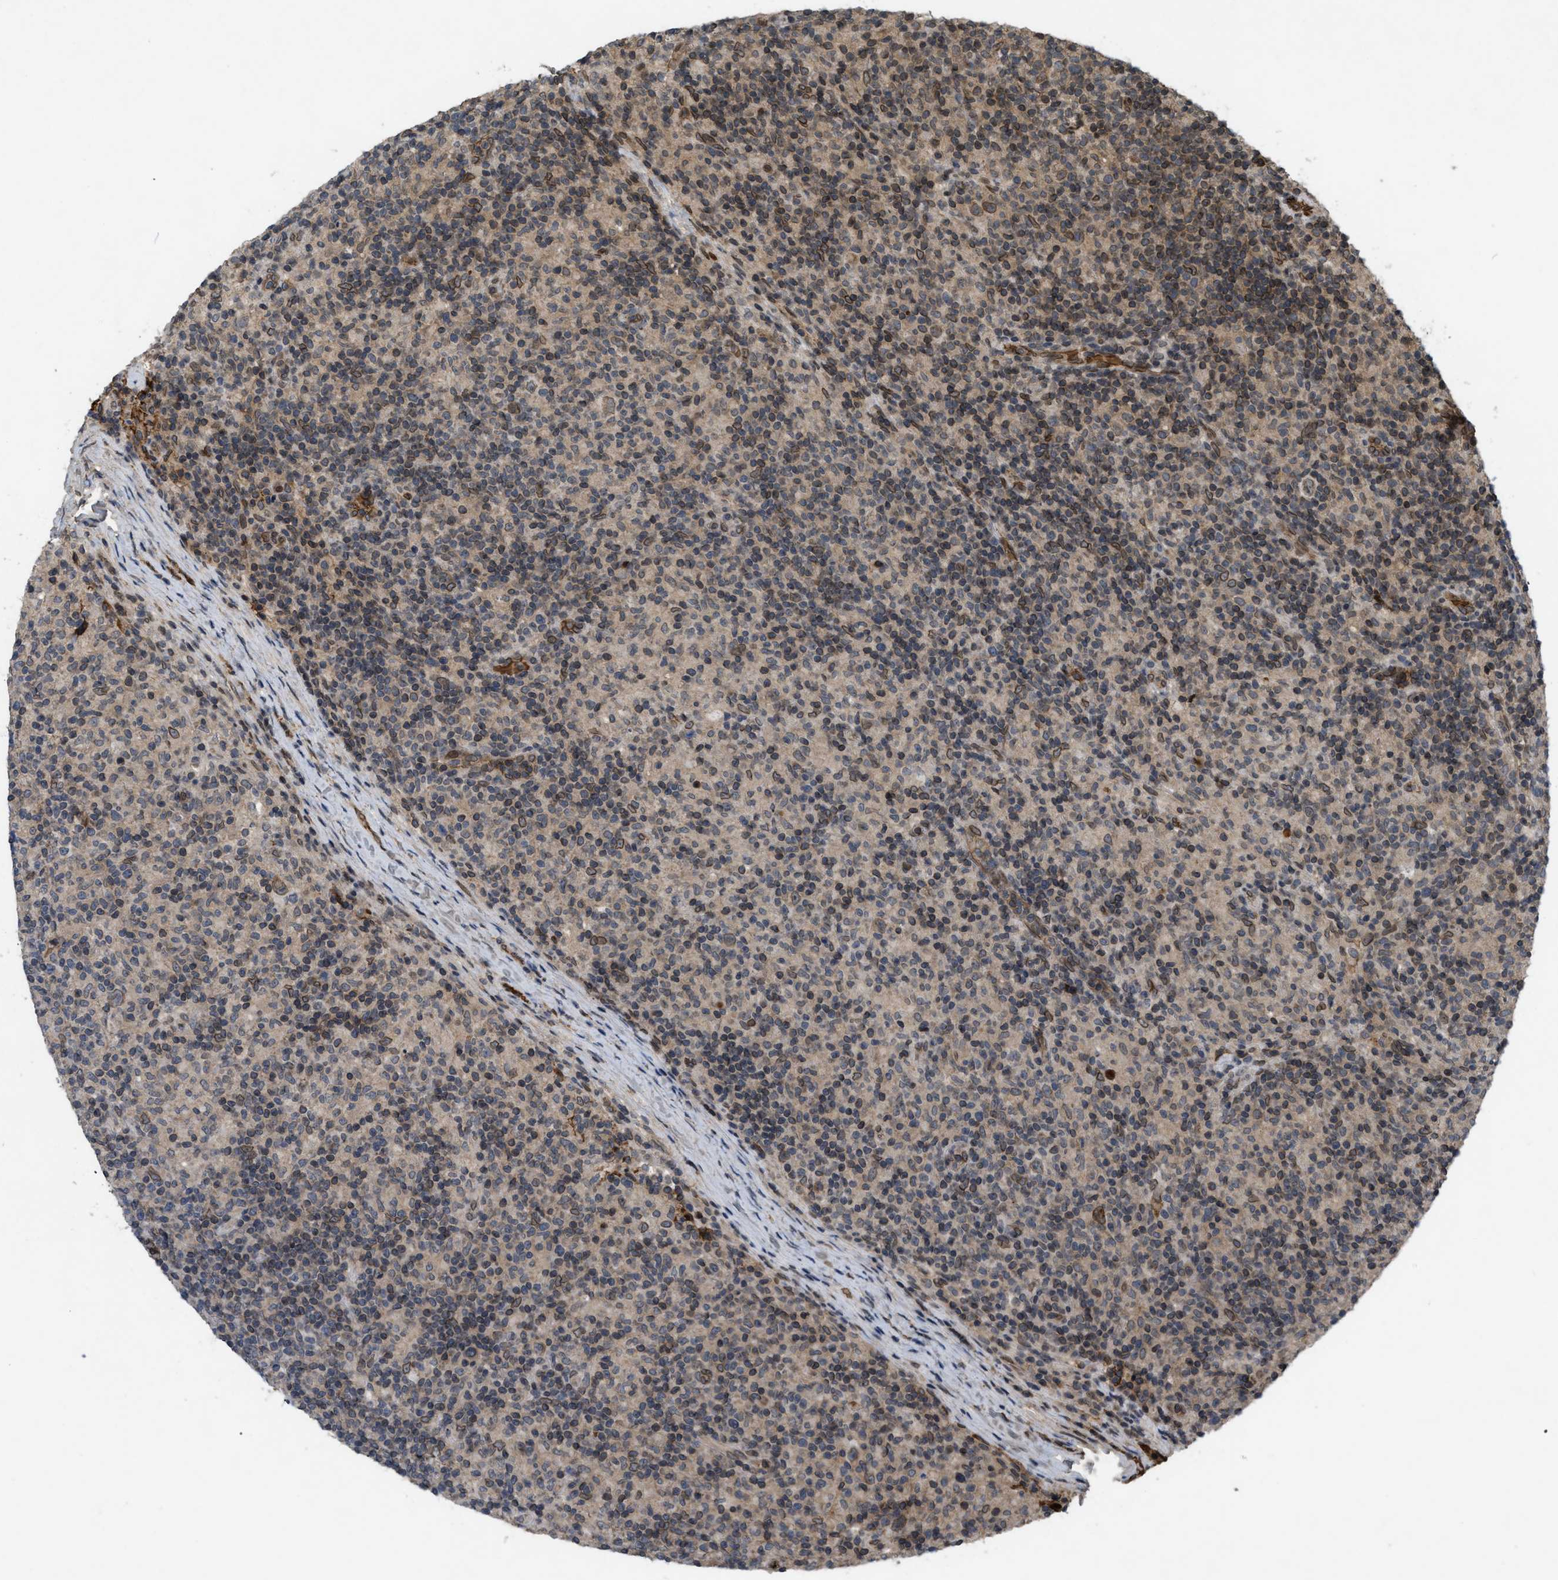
{"staining": {"intensity": "moderate", "quantity": ">75%", "location": "cytoplasmic/membranous,nuclear"}, "tissue": "lymphoma", "cell_type": "Tumor cells", "image_type": "cancer", "snomed": [{"axis": "morphology", "description": "Hodgkin's disease, NOS"}, {"axis": "topography", "description": "Lymph node"}], "caption": "Protein expression analysis of lymphoma demonstrates moderate cytoplasmic/membranous and nuclear expression in approximately >75% of tumor cells.", "gene": "CRY1", "patient": {"sex": "male", "age": 70}}